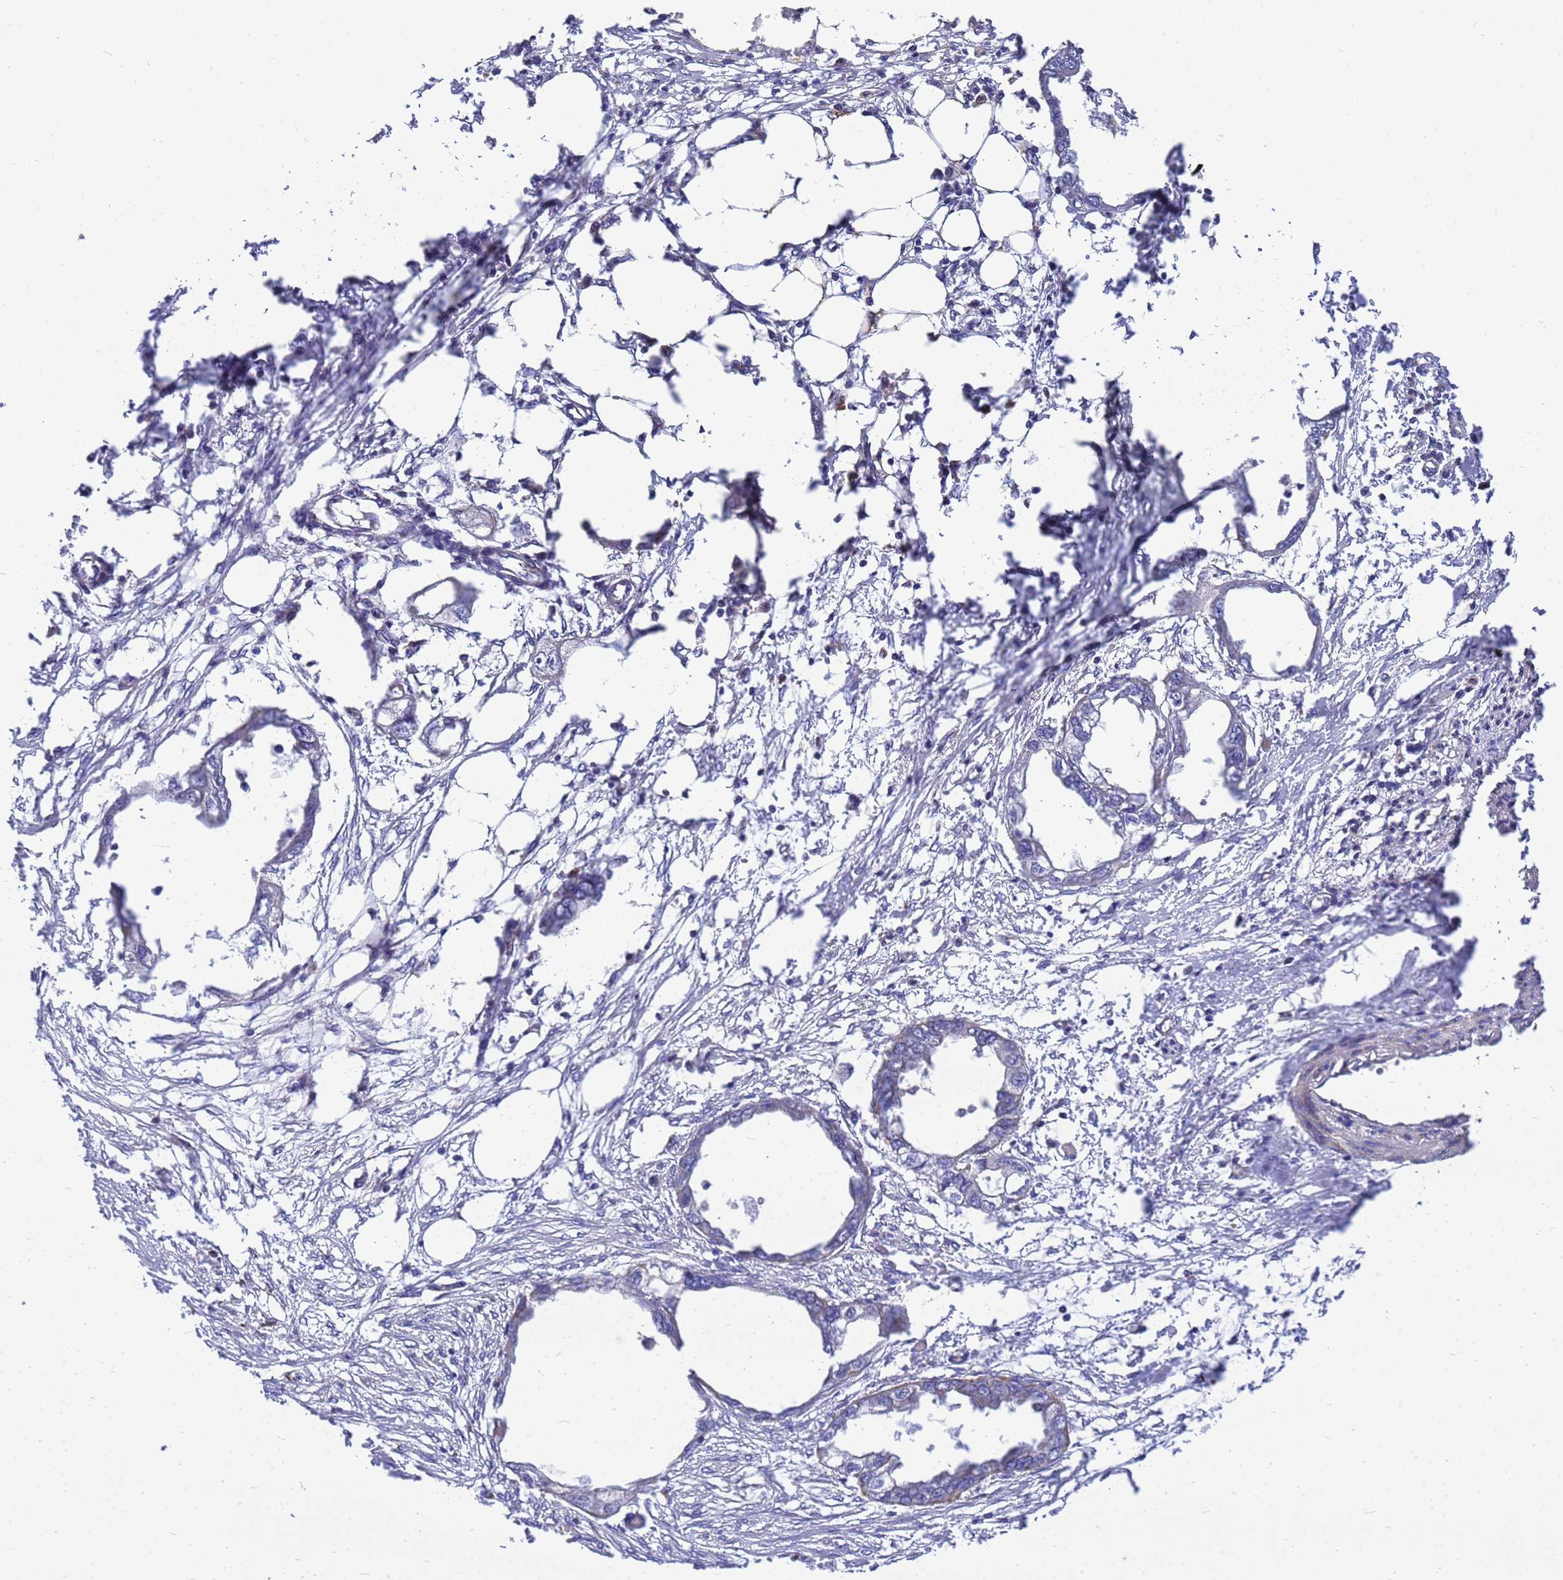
{"staining": {"intensity": "negative", "quantity": "none", "location": "none"}, "tissue": "endometrial cancer", "cell_type": "Tumor cells", "image_type": "cancer", "snomed": [{"axis": "morphology", "description": "Adenocarcinoma, NOS"}, {"axis": "morphology", "description": "Adenocarcinoma, metastatic, NOS"}, {"axis": "topography", "description": "Adipose tissue"}, {"axis": "topography", "description": "Endometrium"}], "caption": "The micrograph exhibits no staining of tumor cells in metastatic adenocarcinoma (endometrial).", "gene": "CMC4", "patient": {"sex": "female", "age": 67}}